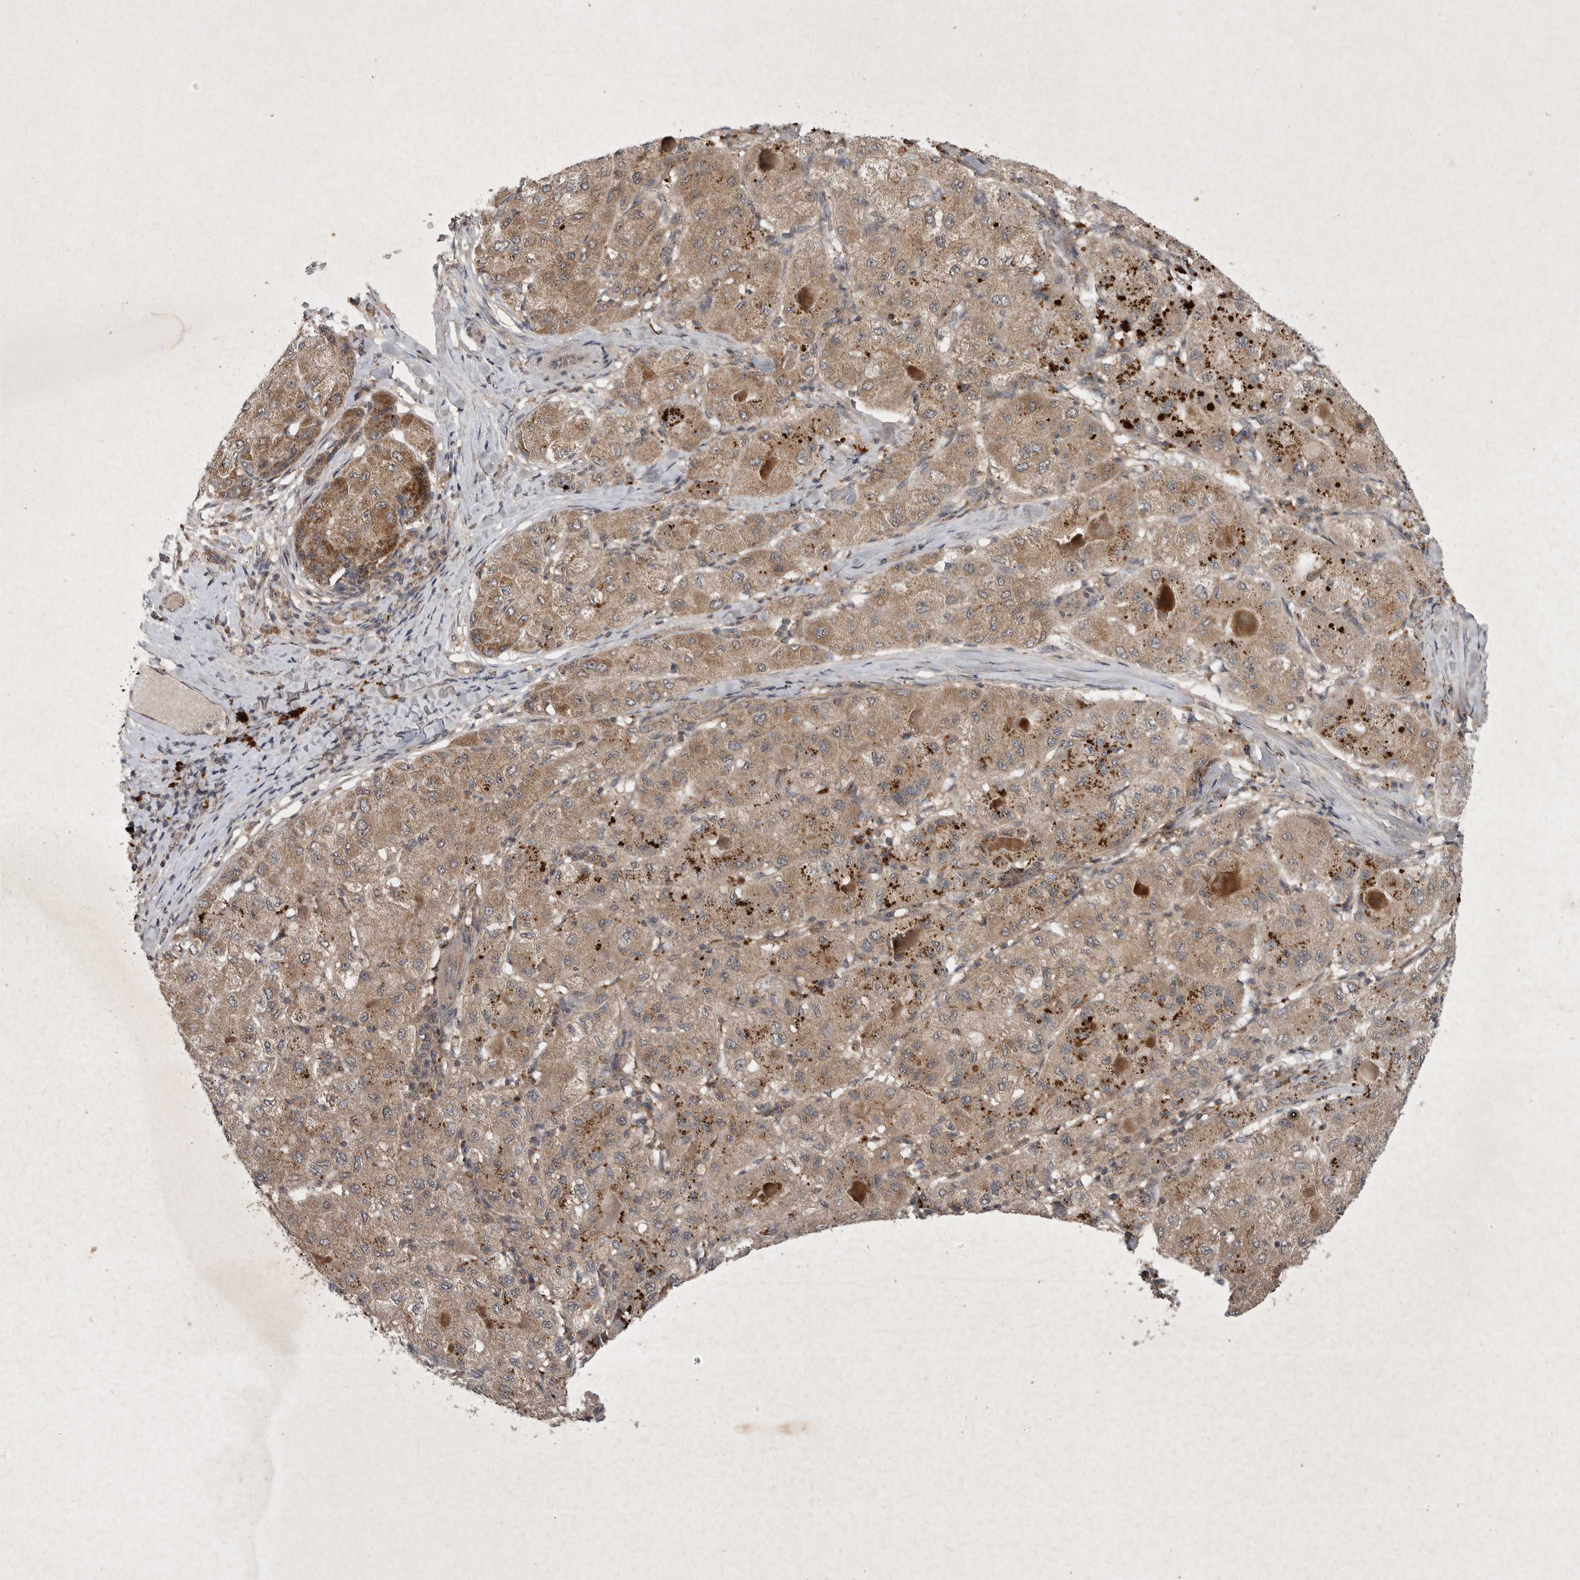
{"staining": {"intensity": "moderate", "quantity": ">75%", "location": "cytoplasmic/membranous"}, "tissue": "liver cancer", "cell_type": "Tumor cells", "image_type": "cancer", "snomed": [{"axis": "morphology", "description": "Carcinoma, Hepatocellular, NOS"}, {"axis": "topography", "description": "Liver"}], "caption": "Immunohistochemical staining of liver cancer (hepatocellular carcinoma) demonstrates moderate cytoplasmic/membranous protein positivity in about >75% of tumor cells. The staining is performed using DAB (3,3'-diaminobenzidine) brown chromogen to label protein expression. The nuclei are counter-stained blue using hematoxylin.", "gene": "DDR1", "patient": {"sex": "male", "age": 80}}